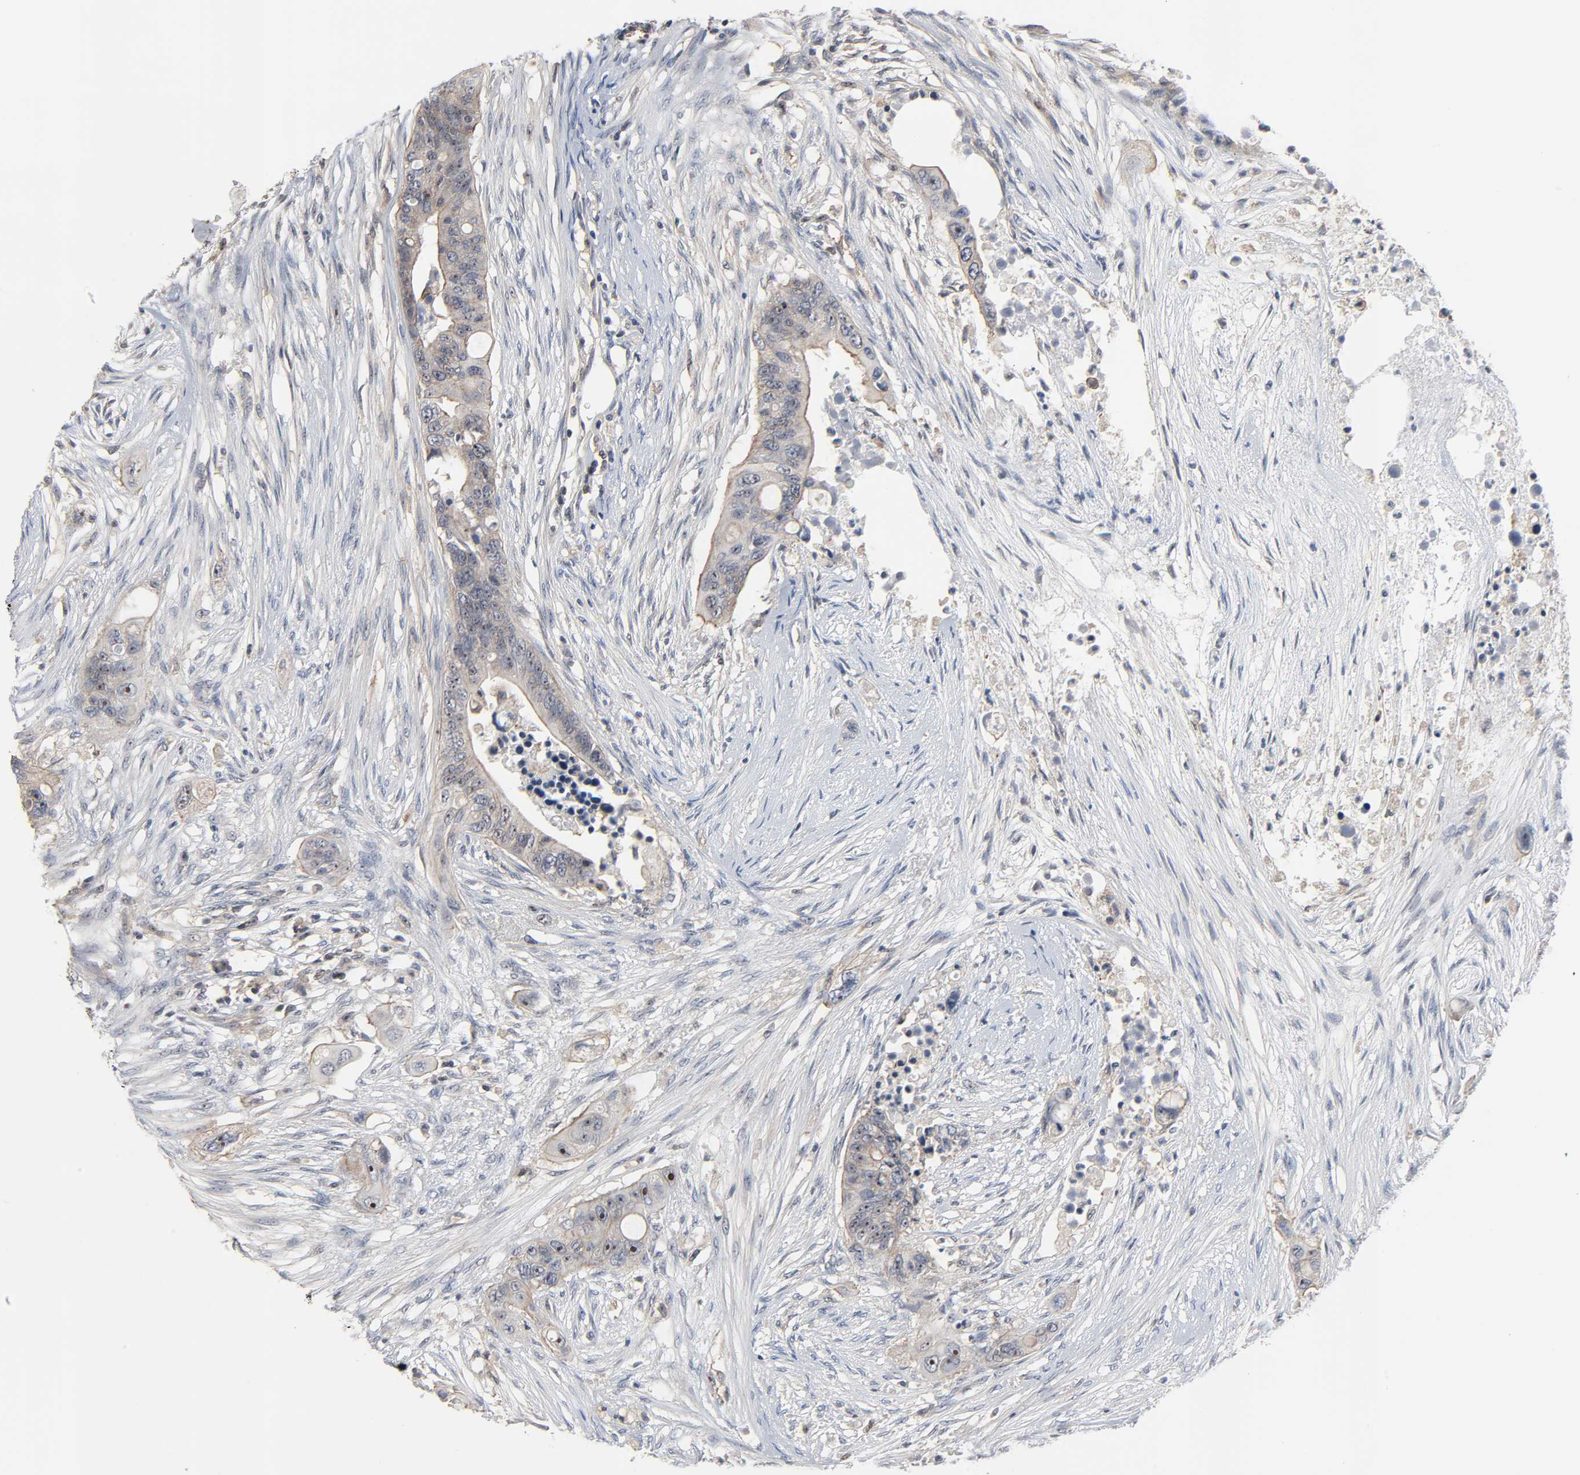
{"staining": {"intensity": "weak", "quantity": ">75%", "location": "cytoplasmic/membranous,nuclear"}, "tissue": "colorectal cancer", "cell_type": "Tumor cells", "image_type": "cancer", "snomed": [{"axis": "morphology", "description": "Adenocarcinoma, NOS"}, {"axis": "topography", "description": "Colon"}], "caption": "This micrograph reveals colorectal cancer stained with IHC to label a protein in brown. The cytoplasmic/membranous and nuclear of tumor cells show weak positivity for the protein. Nuclei are counter-stained blue.", "gene": "DDX10", "patient": {"sex": "female", "age": 57}}